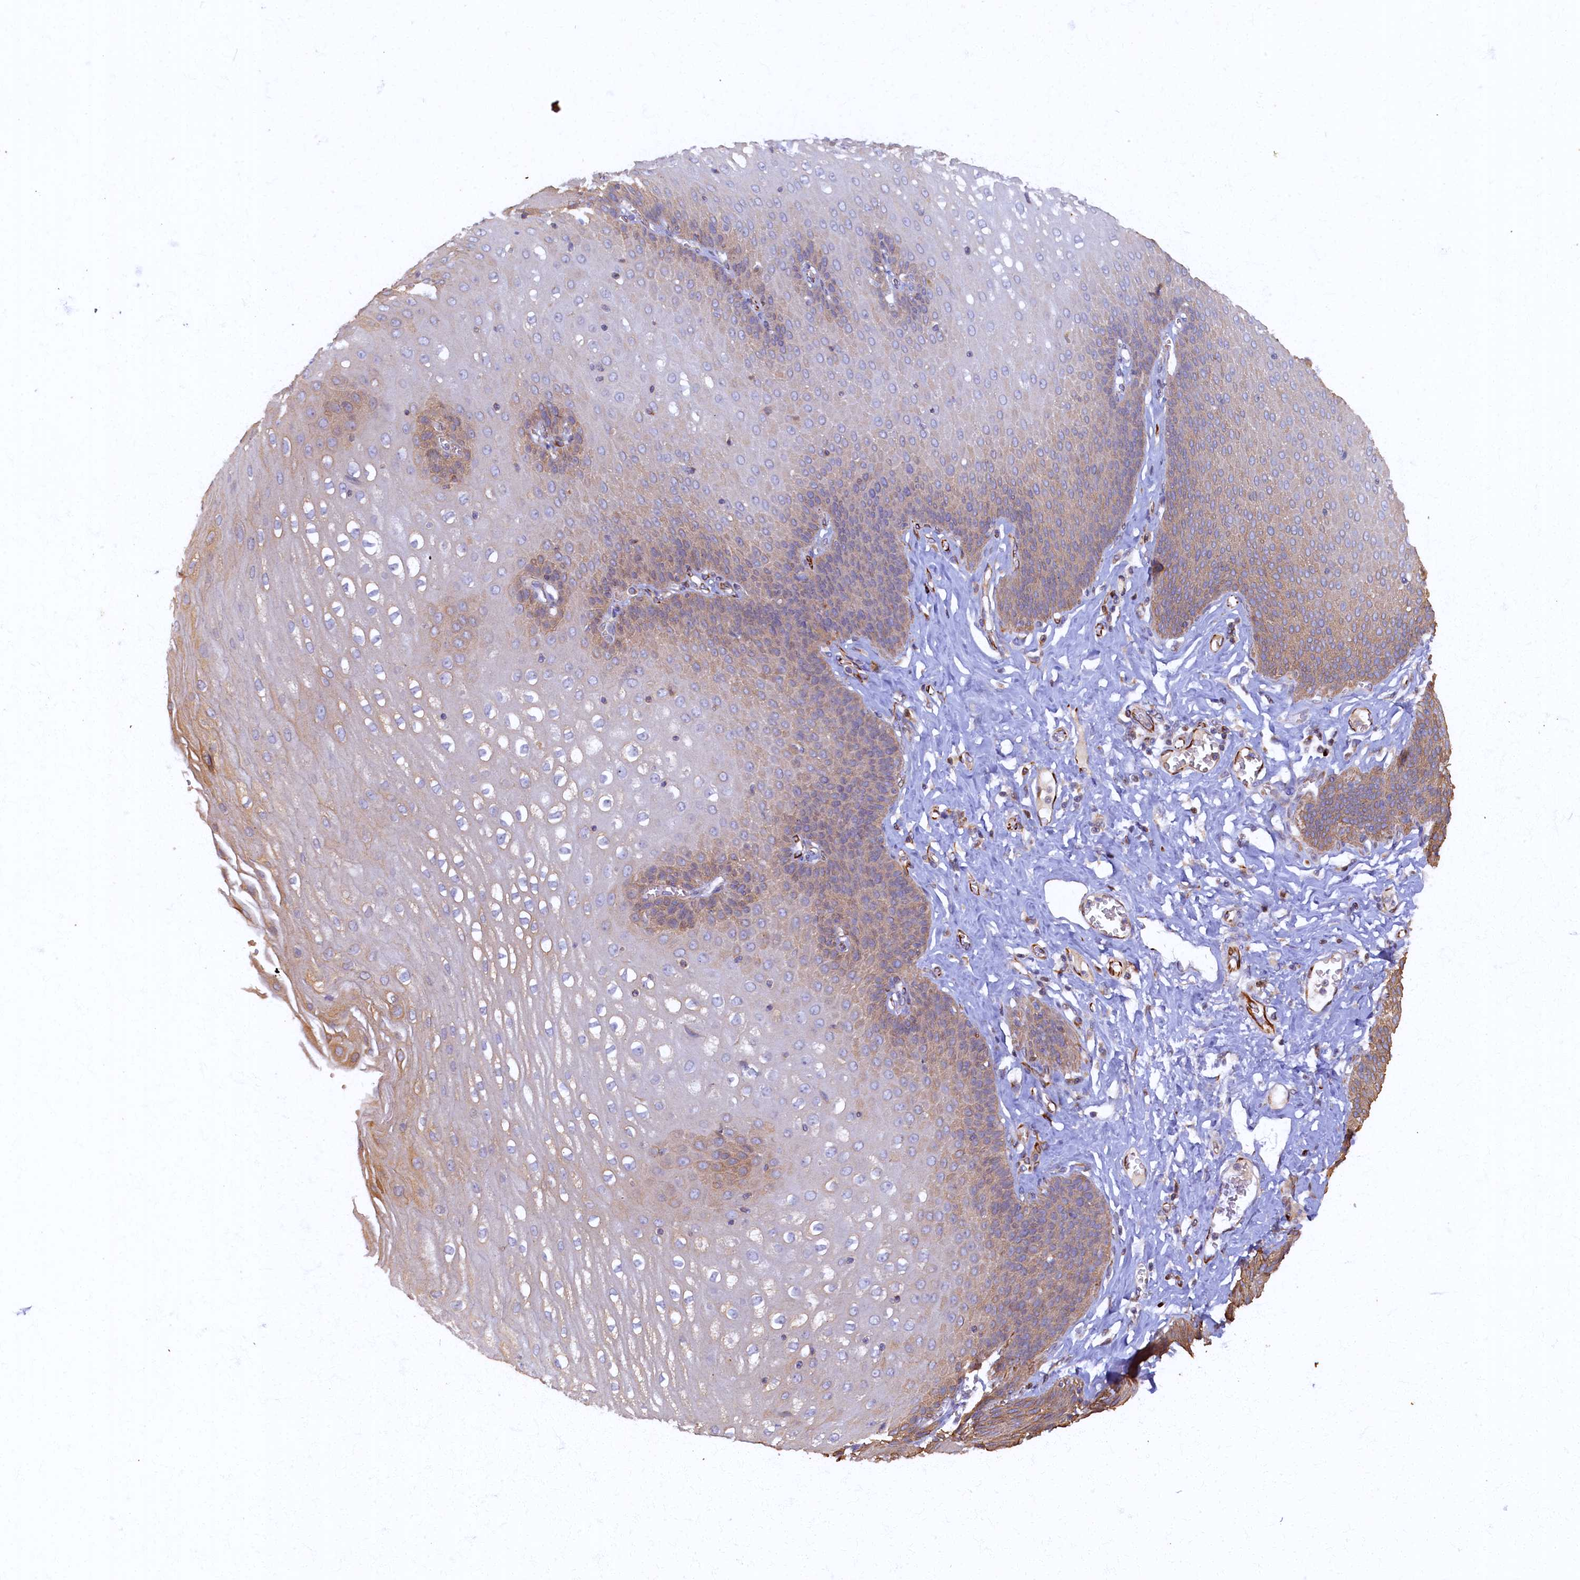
{"staining": {"intensity": "weak", "quantity": "25%-75%", "location": "cytoplasmic/membranous"}, "tissue": "esophagus", "cell_type": "Squamous epithelial cells", "image_type": "normal", "snomed": [{"axis": "morphology", "description": "Normal tissue, NOS"}, {"axis": "topography", "description": "Esophagus"}], "caption": "Normal esophagus exhibits weak cytoplasmic/membranous positivity in approximately 25%-75% of squamous epithelial cells, visualized by immunohistochemistry.", "gene": "ARL11", "patient": {"sex": "male", "age": 60}}